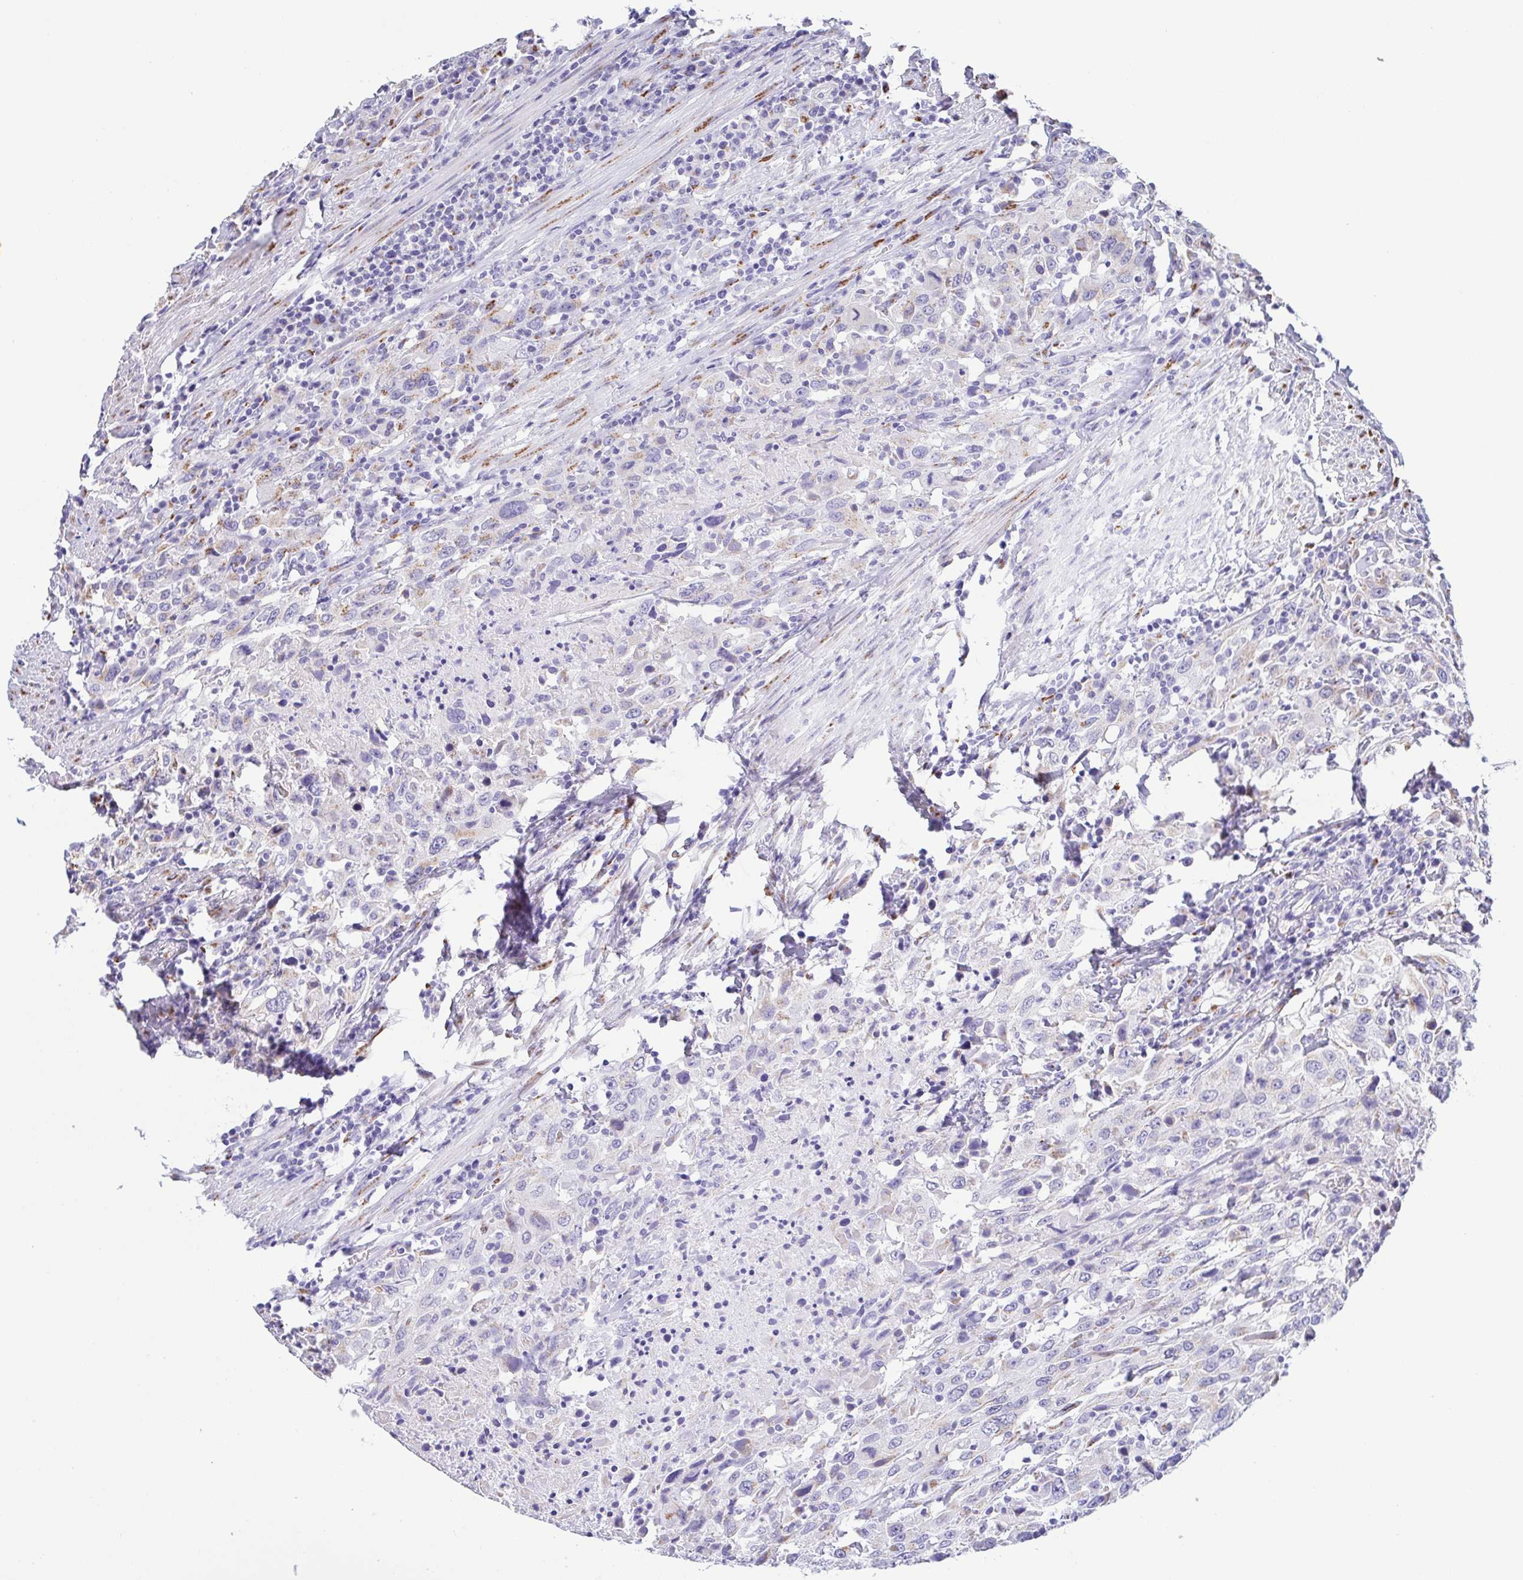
{"staining": {"intensity": "weak", "quantity": "<25%", "location": "cytoplasmic/membranous"}, "tissue": "urothelial cancer", "cell_type": "Tumor cells", "image_type": "cancer", "snomed": [{"axis": "morphology", "description": "Urothelial carcinoma, High grade"}, {"axis": "topography", "description": "Urinary bladder"}], "caption": "Tumor cells show no significant expression in urothelial cancer.", "gene": "SULT1B1", "patient": {"sex": "male", "age": 61}}